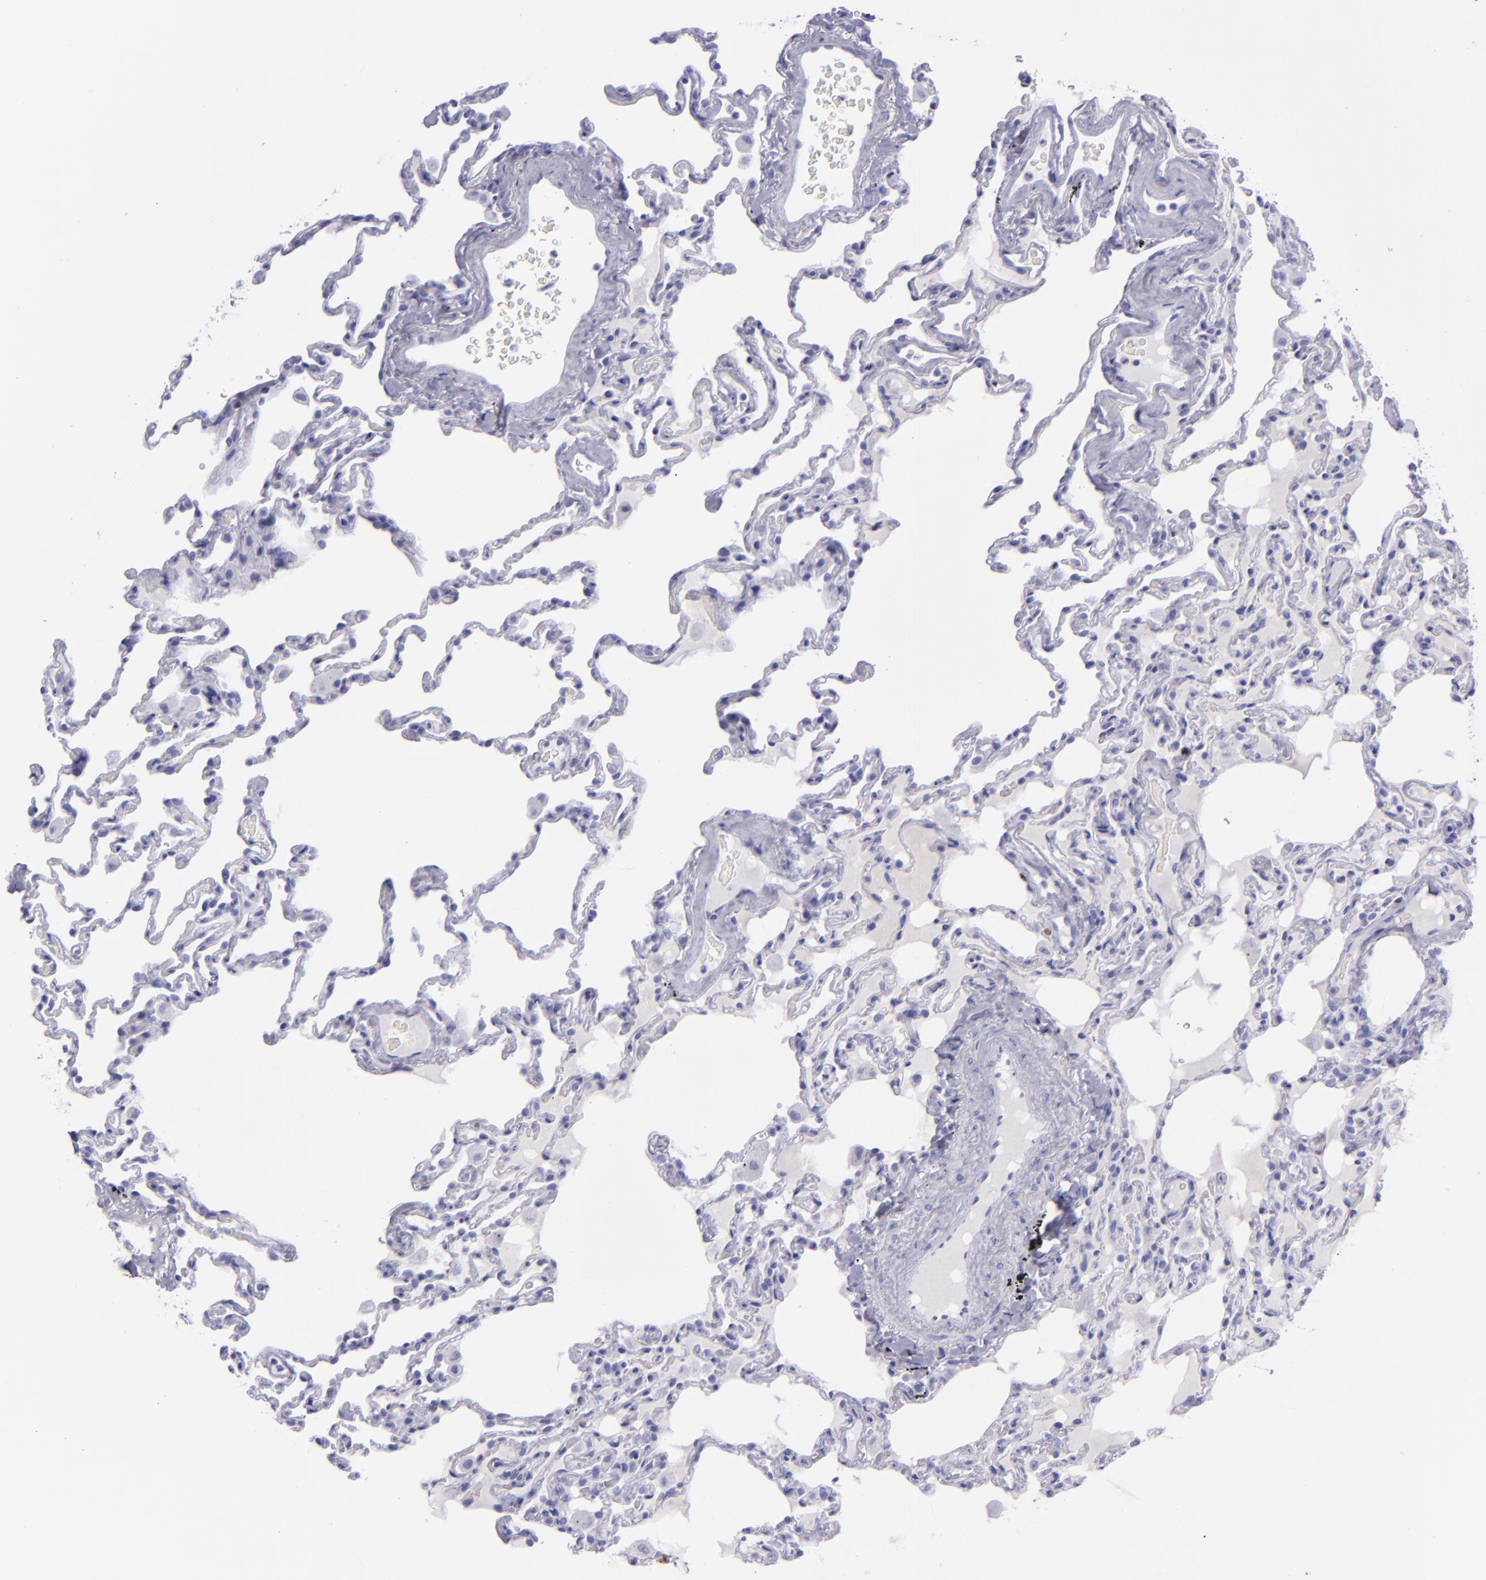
{"staining": {"intensity": "strong", "quantity": "<25%", "location": "nuclear"}, "tissue": "lung", "cell_type": "Alveolar cells", "image_type": "normal", "snomed": [{"axis": "morphology", "description": "Normal tissue, NOS"}, {"axis": "topography", "description": "Lung"}], "caption": "Immunohistochemistry (IHC) staining of benign lung, which reveals medium levels of strong nuclear positivity in about <25% of alveolar cells indicating strong nuclear protein positivity. The staining was performed using DAB (brown) for protein detection and nuclei were counterstained in hematoxylin (blue).", "gene": "TOP2A", "patient": {"sex": "male", "age": 59}}